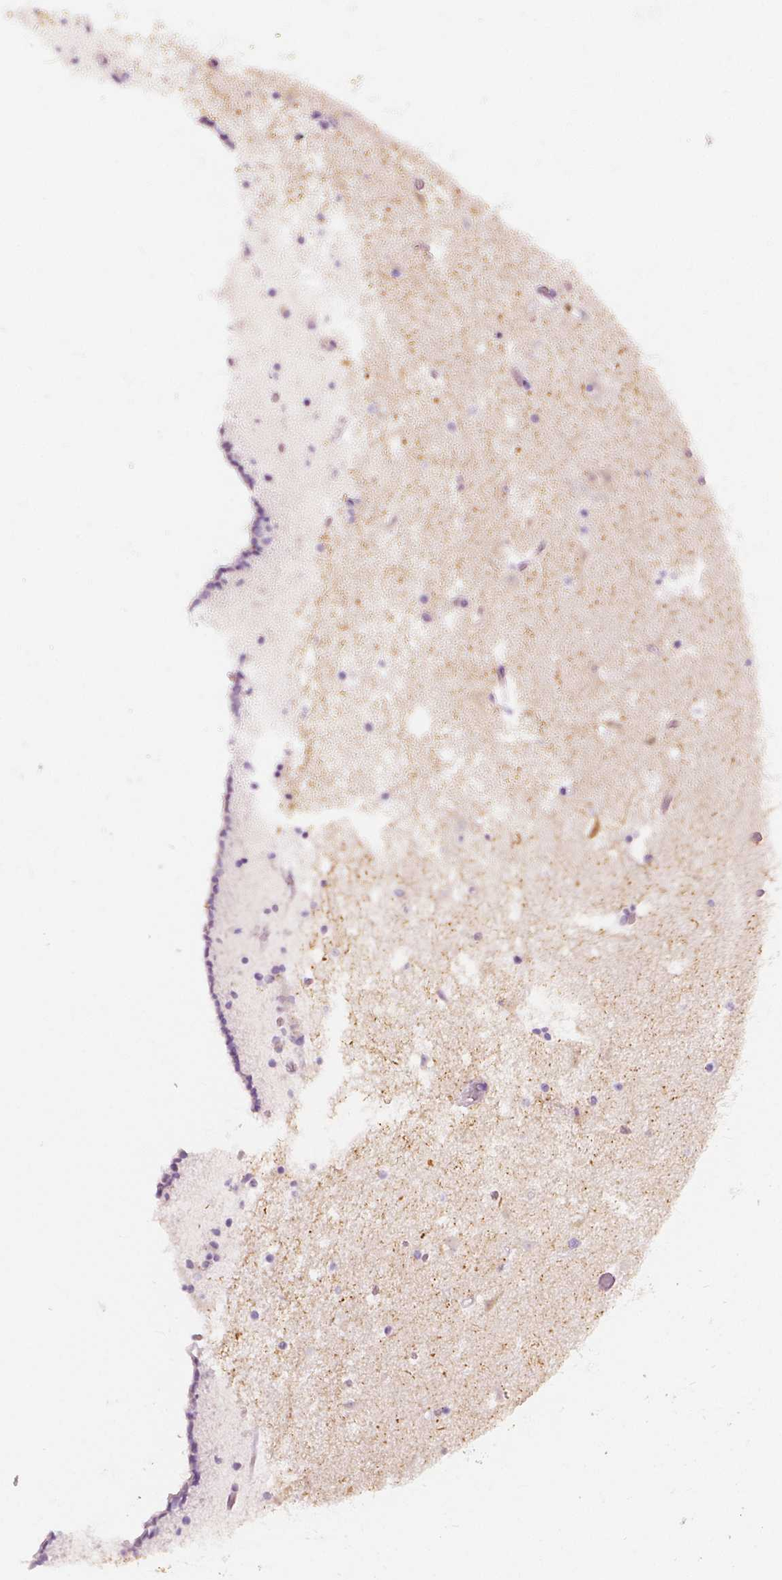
{"staining": {"intensity": "negative", "quantity": "none", "location": "none"}, "tissue": "caudate", "cell_type": "Glial cells", "image_type": "normal", "snomed": [{"axis": "morphology", "description": "Normal tissue, NOS"}, {"axis": "topography", "description": "Lateral ventricle wall"}], "caption": "Immunohistochemistry (IHC) of normal human caudate displays no staining in glial cells. Nuclei are stained in blue.", "gene": "A4GNT", "patient": {"sex": "female", "age": 42}}